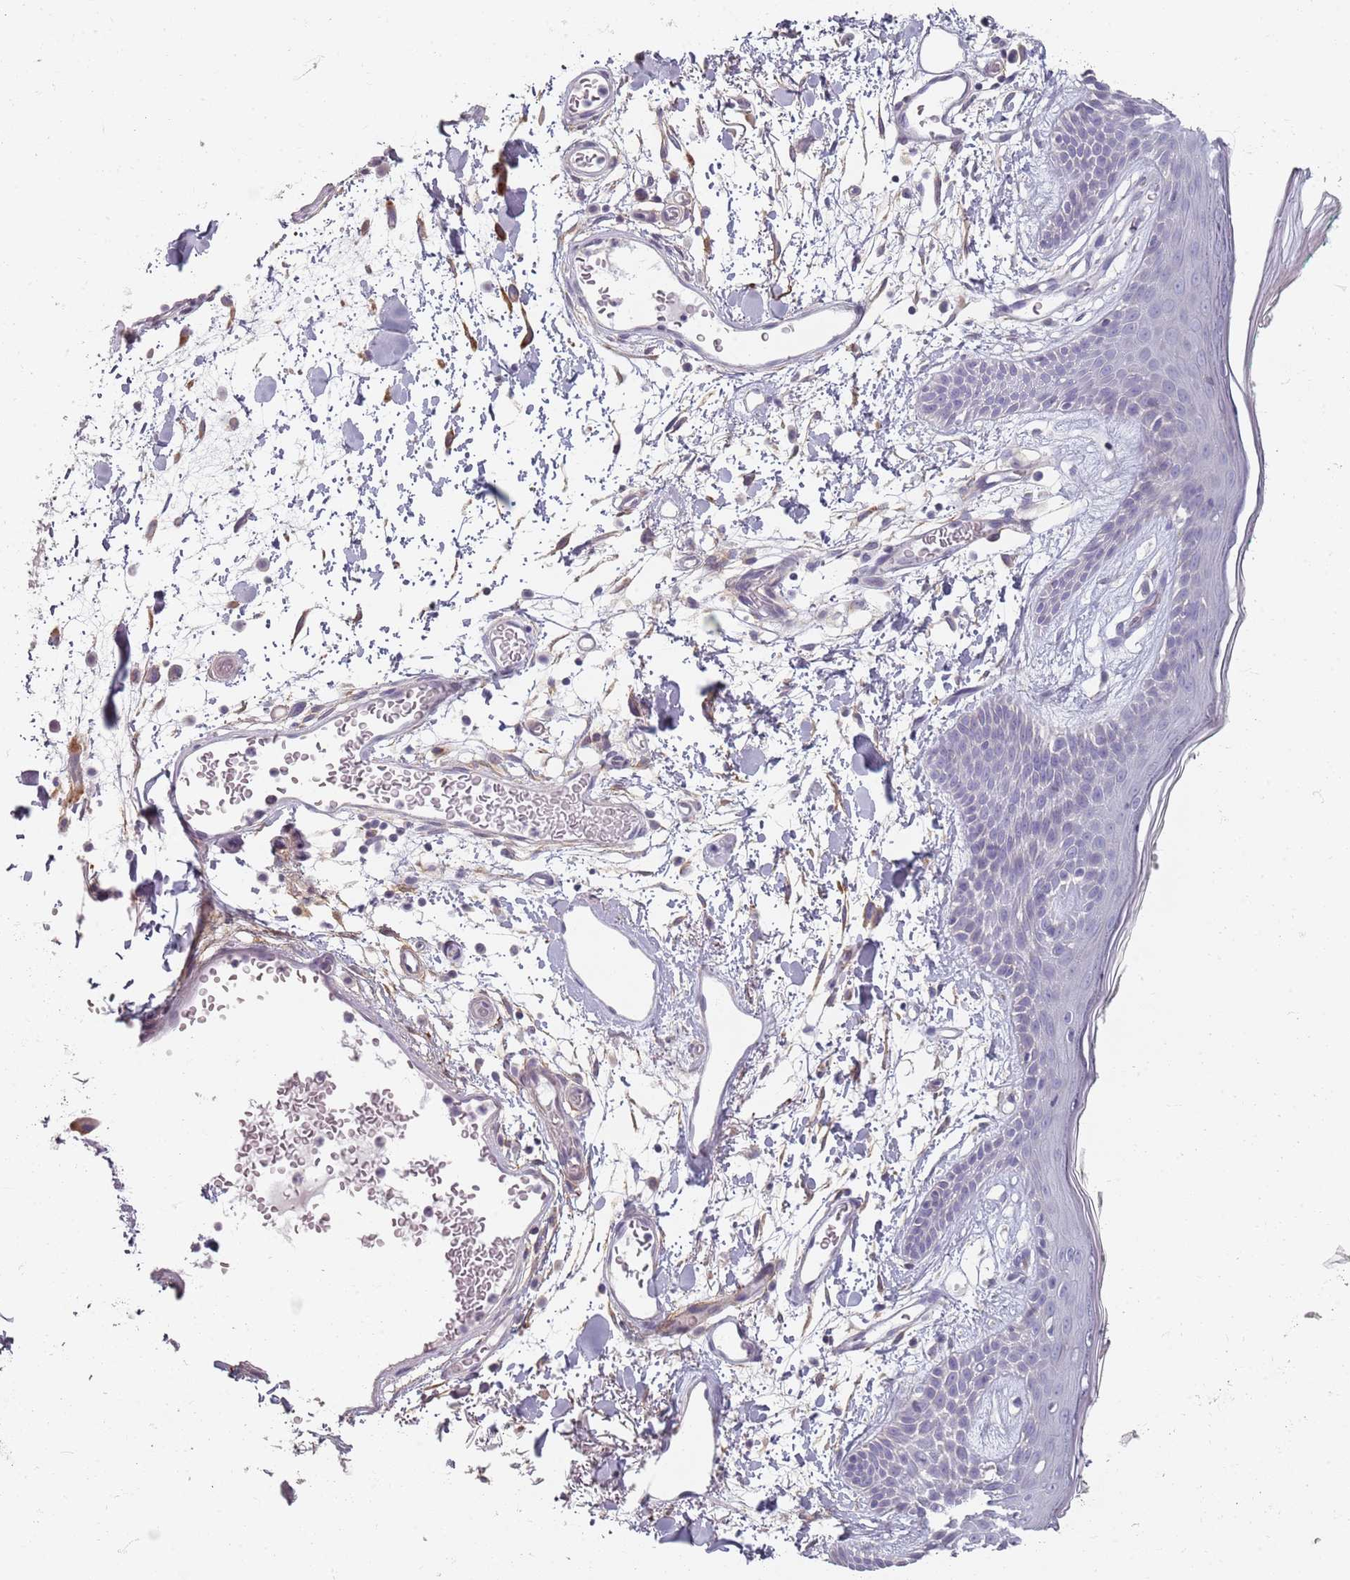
{"staining": {"intensity": "weak", "quantity": "25%-75%", "location": "cytoplasmic/membranous"}, "tissue": "skin", "cell_type": "Fibroblasts", "image_type": "normal", "snomed": [{"axis": "morphology", "description": "Normal tissue, NOS"}, {"axis": "topography", "description": "Skin"}], "caption": "Immunohistochemistry staining of benign skin, which displays low levels of weak cytoplasmic/membranous expression in approximately 25%-75% of fibroblasts indicating weak cytoplasmic/membranous protein positivity. The staining was performed using DAB (brown) for protein detection and nuclei were counterstained in hematoxylin (blue).", "gene": "SYNGR3", "patient": {"sex": "male", "age": 79}}